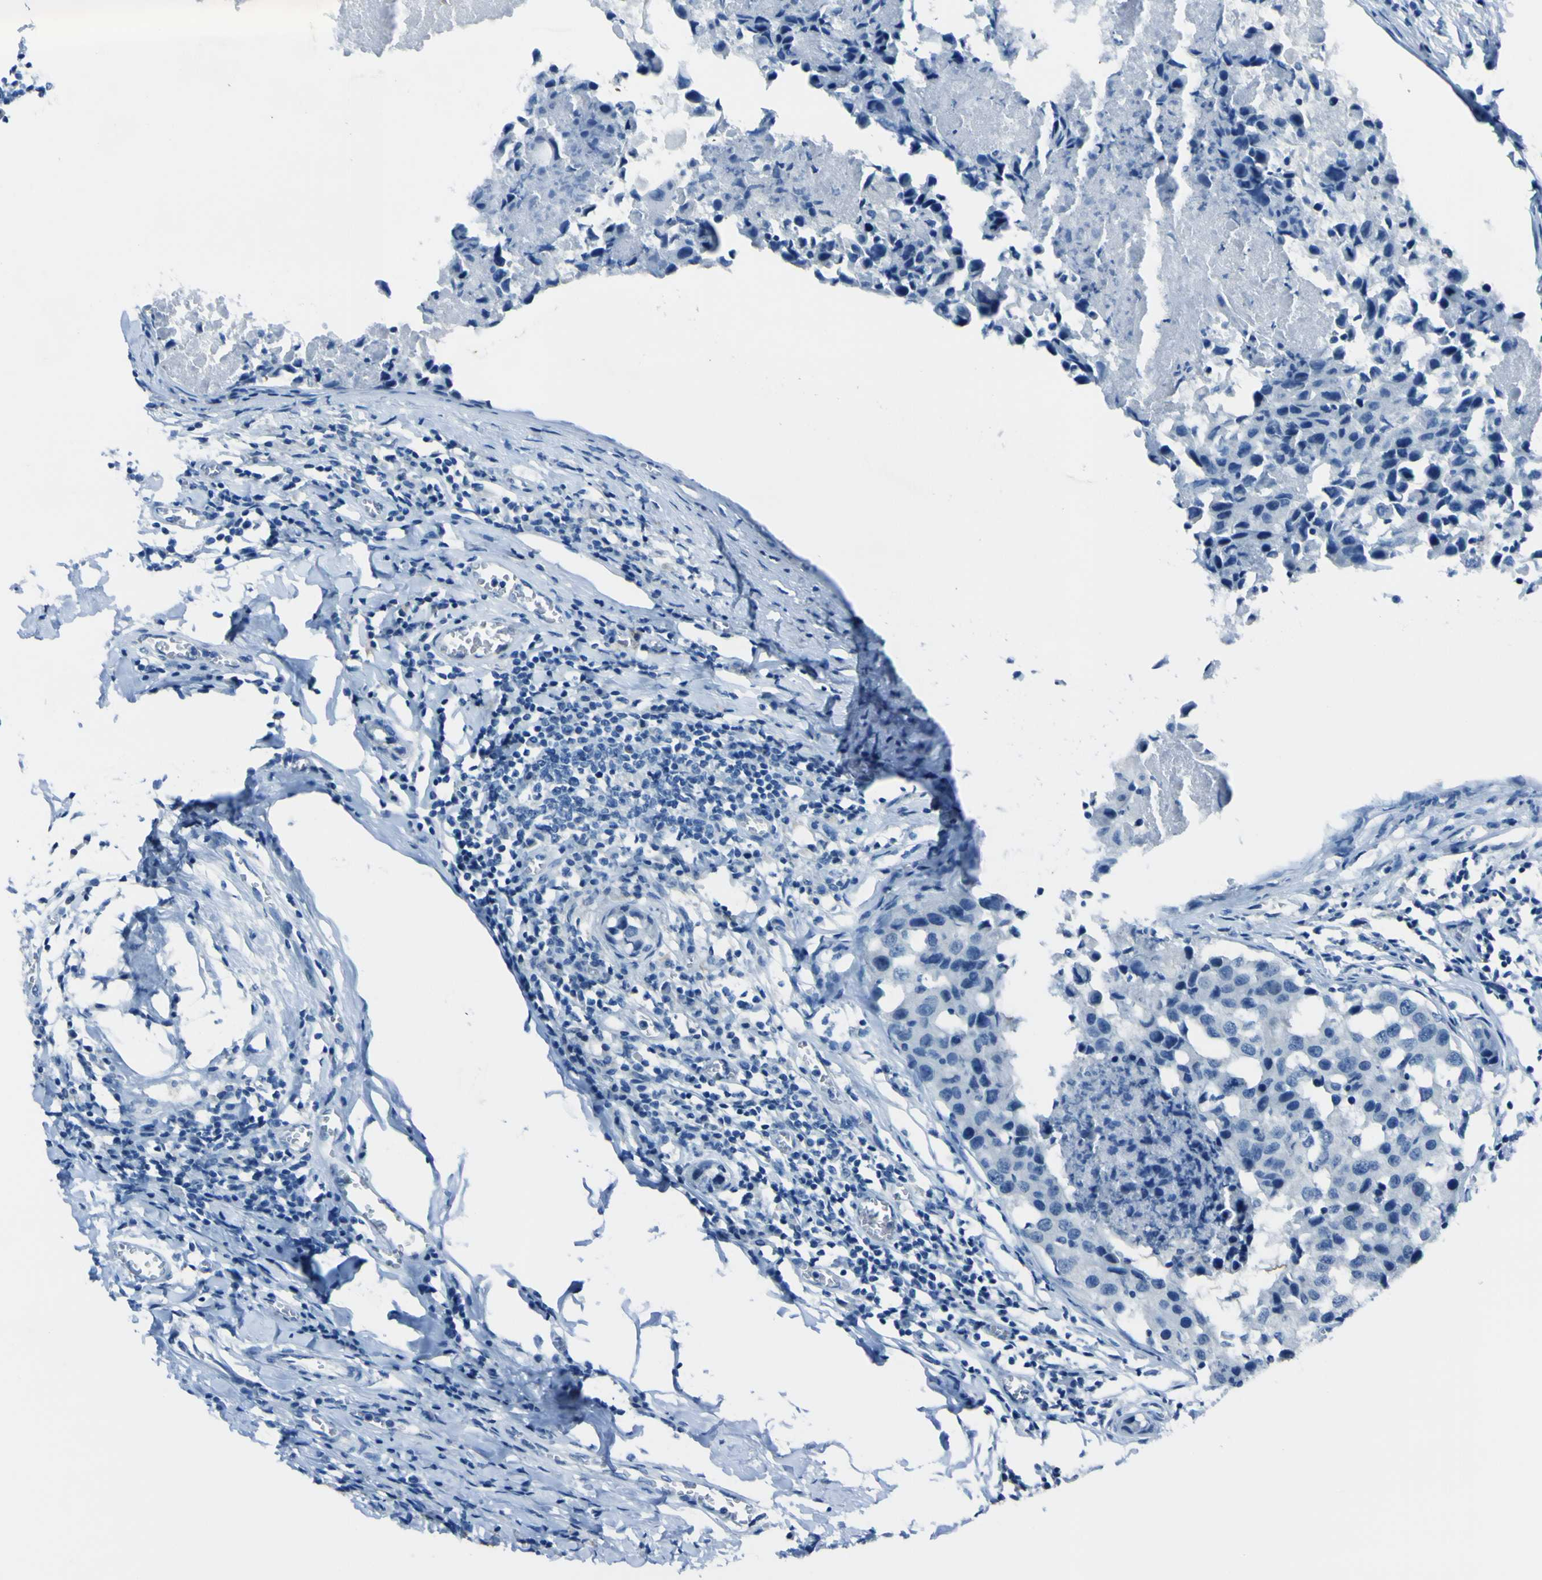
{"staining": {"intensity": "negative", "quantity": "none", "location": "none"}, "tissue": "breast cancer", "cell_type": "Tumor cells", "image_type": "cancer", "snomed": [{"axis": "morphology", "description": "Duct carcinoma"}, {"axis": "topography", "description": "Breast"}], "caption": "High magnification brightfield microscopy of breast intraductal carcinoma stained with DAB (3,3'-diaminobenzidine) (brown) and counterstained with hematoxylin (blue): tumor cells show no significant expression. Nuclei are stained in blue.", "gene": "PHKG1", "patient": {"sex": "female", "age": 27}}